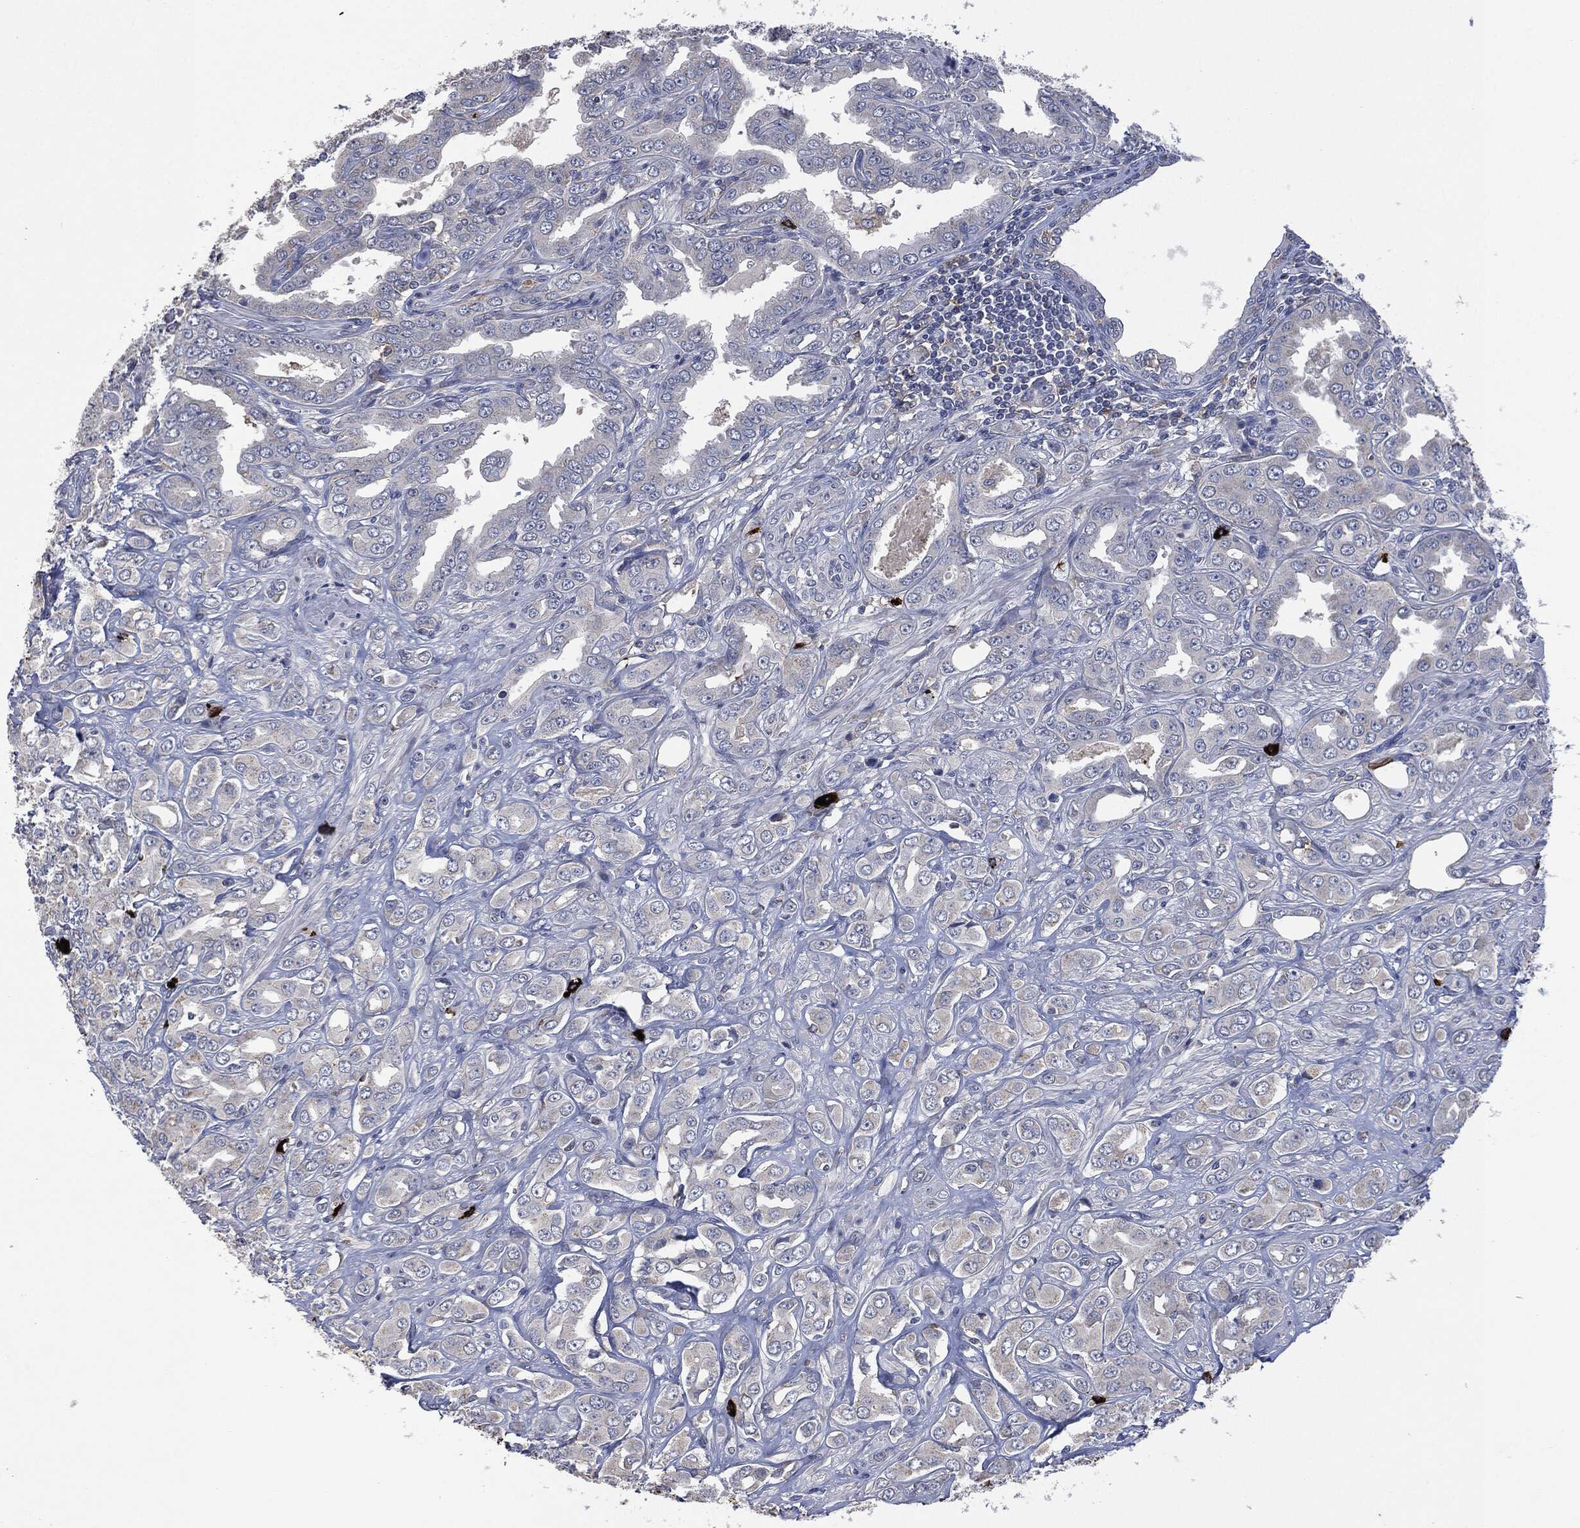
{"staining": {"intensity": "negative", "quantity": "none", "location": "none"}, "tissue": "prostate cancer", "cell_type": "Tumor cells", "image_type": "cancer", "snomed": [{"axis": "morphology", "description": "Adenocarcinoma, NOS"}, {"axis": "topography", "description": "Prostate and seminal vesicle, NOS"}, {"axis": "topography", "description": "Prostate"}], "caption": "Adenocarcinoma (prostate) was stained to show a protein in brown. There is no significant expression in tumor cells.", "gene": "CD33", "patient": {"sex": "male", "age": 69}}